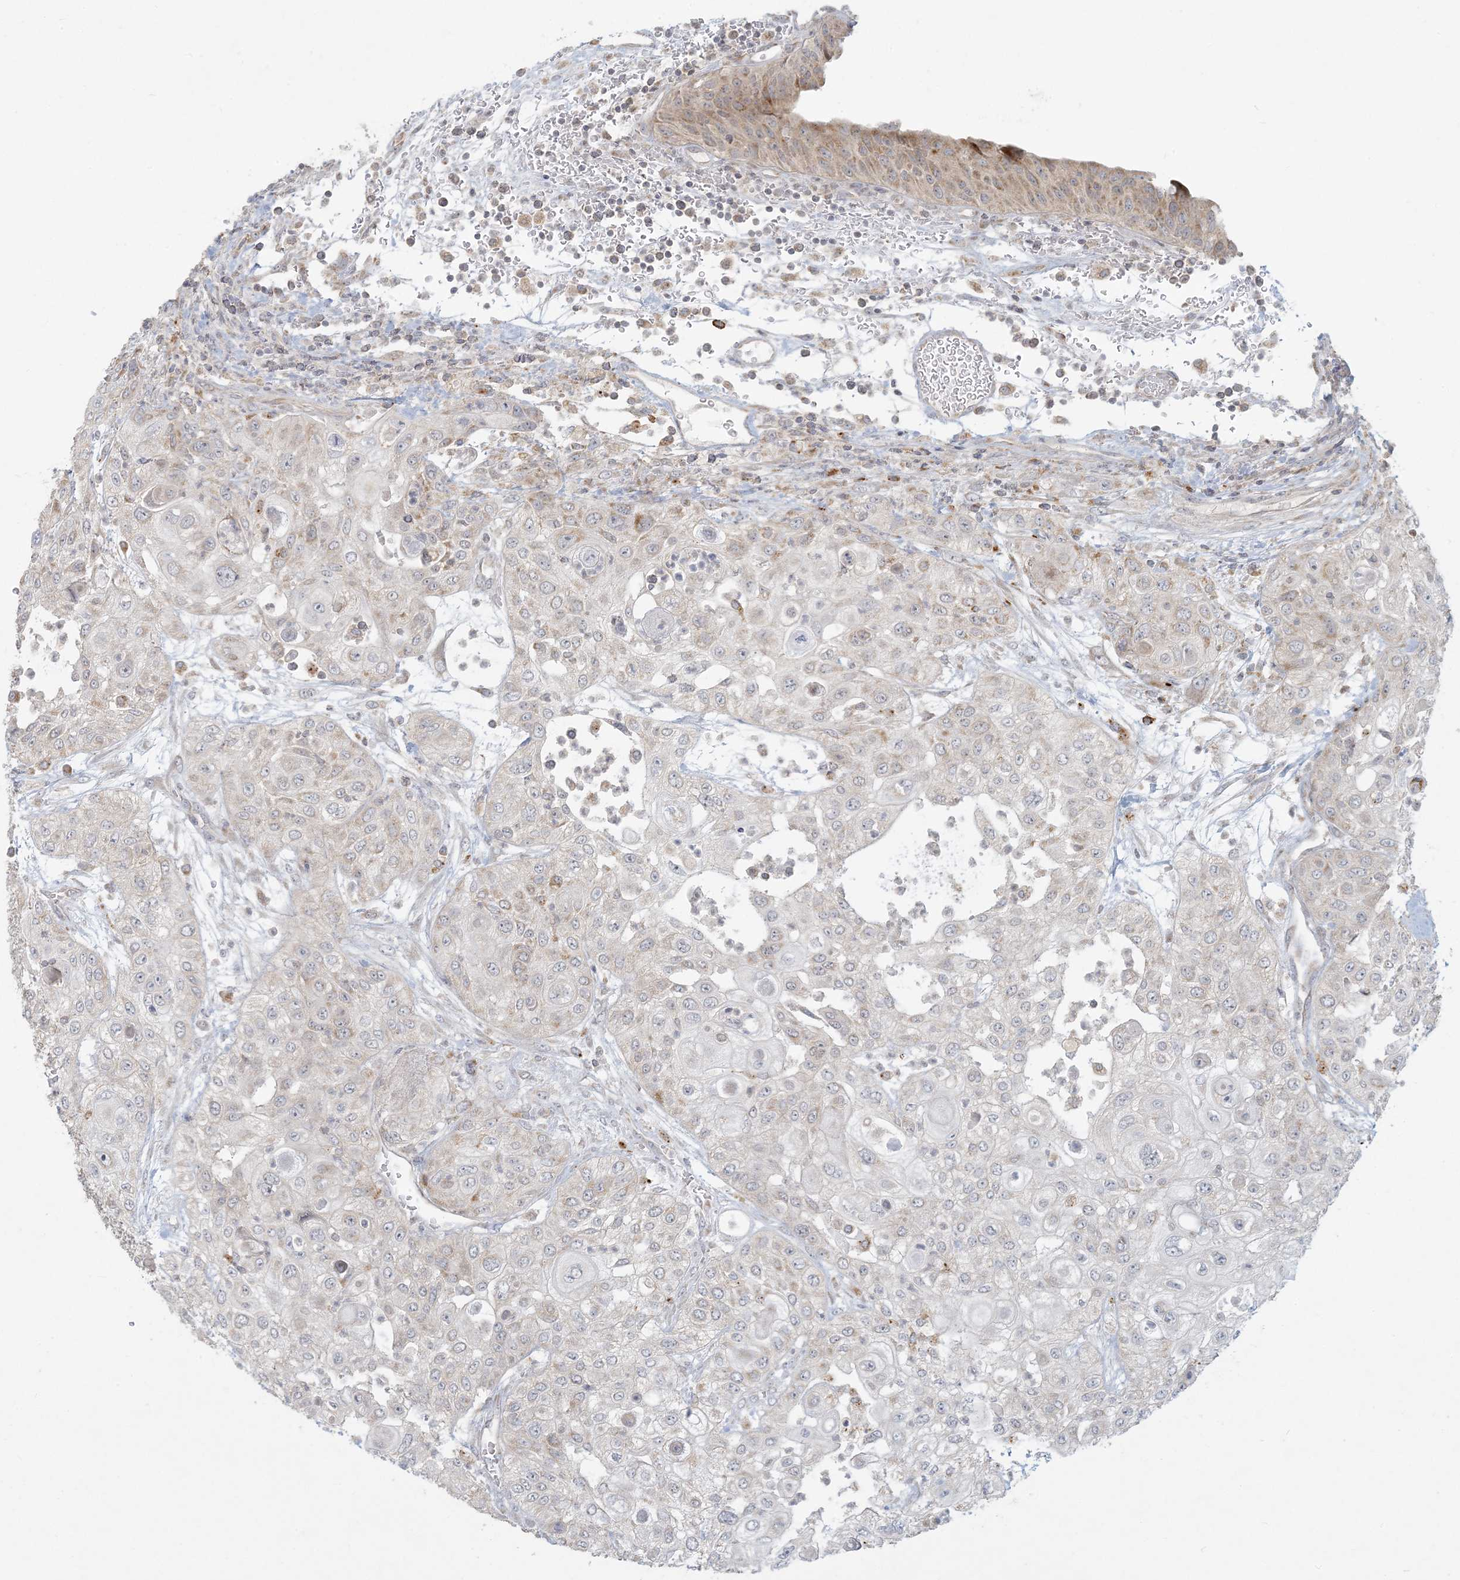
{"staining": {"intensity": "negative", "quantity": "none", "location": "none"}, "tissue": "urothelial cancer", "cell_type": "Tumor cells", "image_type": "cancer", "snomed": [{"axis": "morphology", "description": "Urothelial carcinoma, High grade"}, {"axis": "topography", "description": "Urinary bladder"}], "caption": "The image shows no staining of tumor cells in urothelial carcinoma (high-grade).", "gene": "MCAT", "patient": {"sex": "female", "age": 79}}